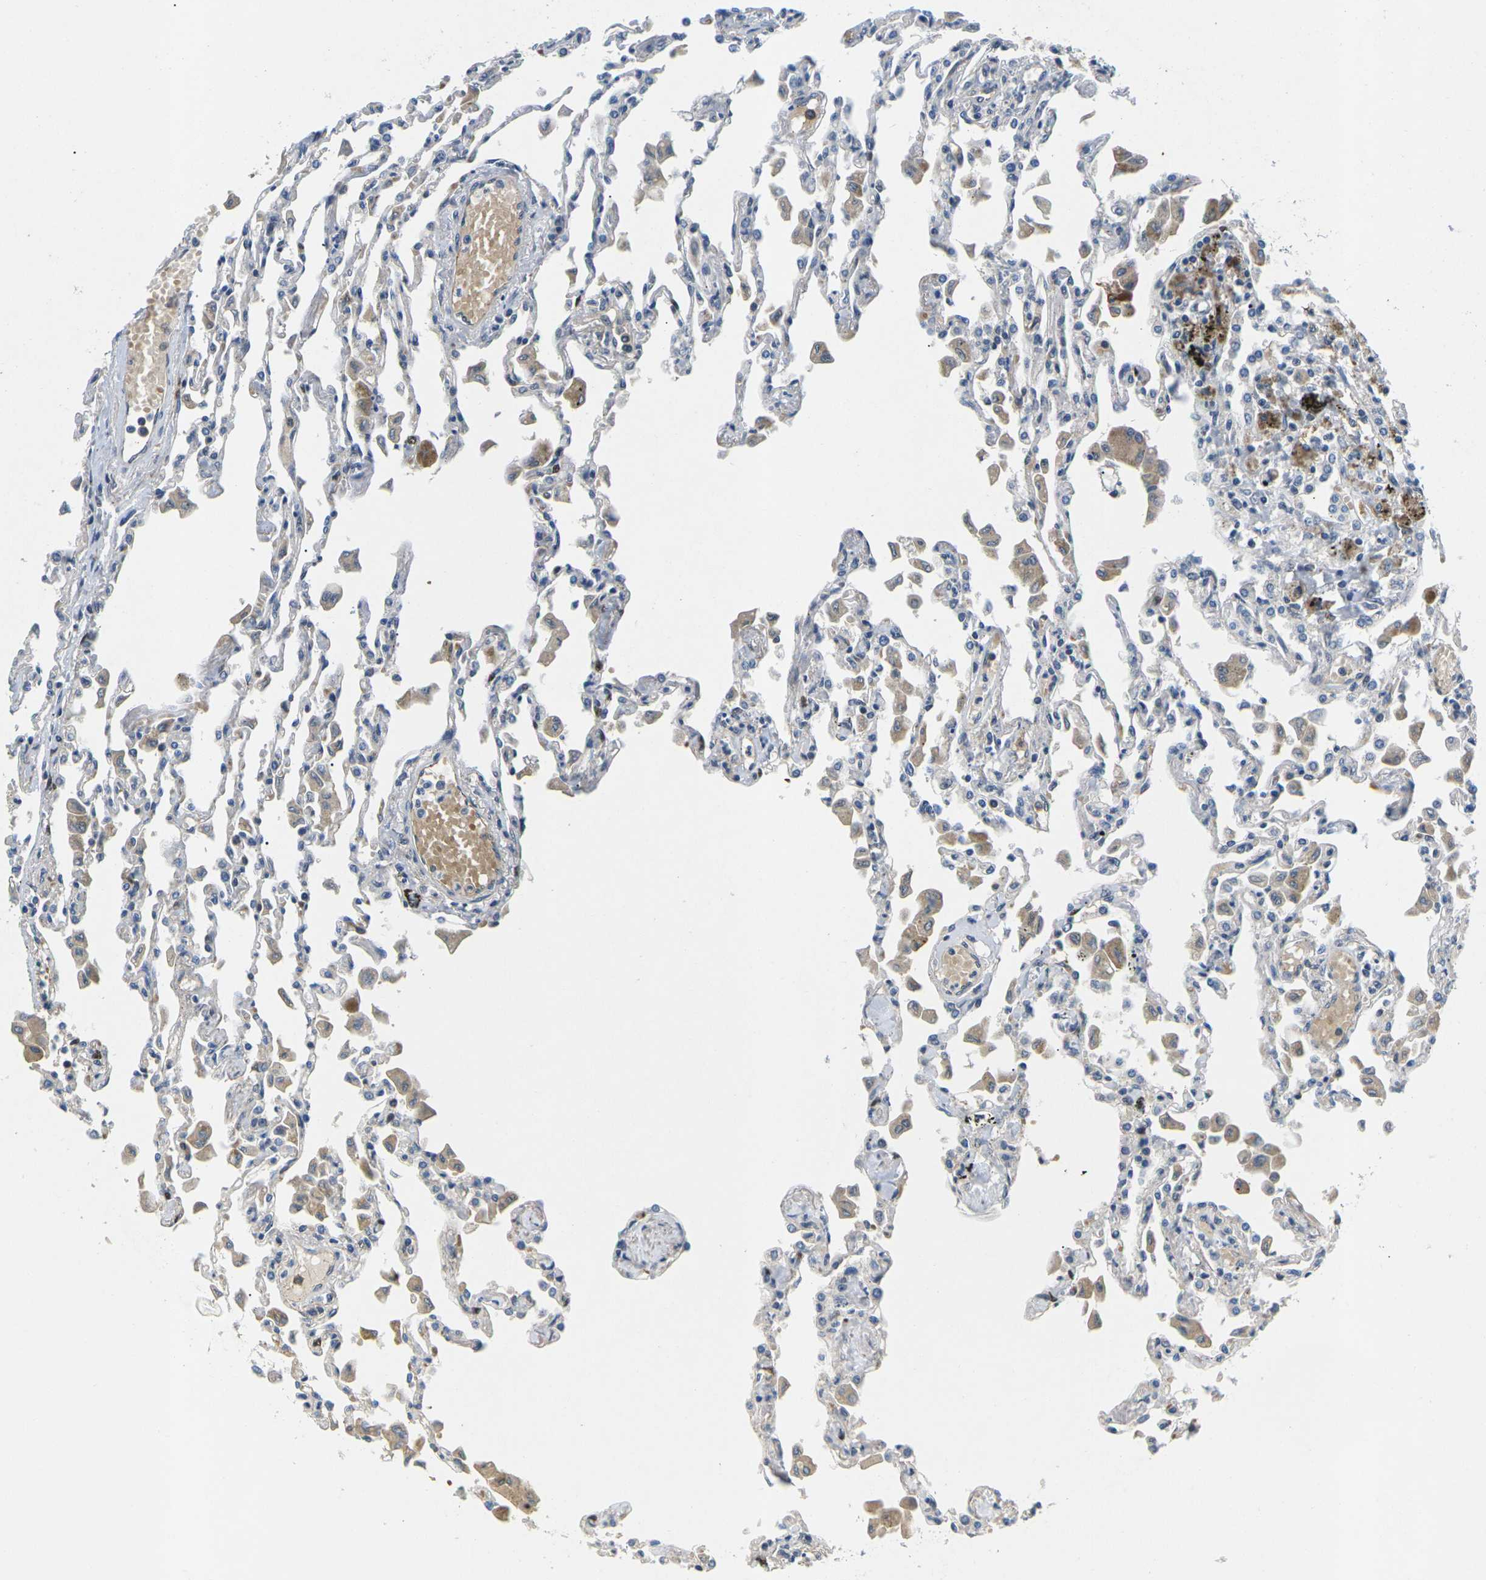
{"staining": {"intensity": "negative", "quantity": "none", "location": "none"}, "tissue": "lung", "cell_type": "Alveolar cells", "image_type": "normal", "snomed": [{"axis": "morphology", "description": "Normal tissue, NOS"}, {"axis": "topography", "description": "Bronchus"}, {"axis": "topography", "description": "Lung"}], "caption": "An image of human lung is negative for staining in alveolar cells. (Immunohistochemistry (ihc), brightfield microscopy, high magnification).", "gene": "ERBB4", "patient": {"sex": "female", "age": 49}}